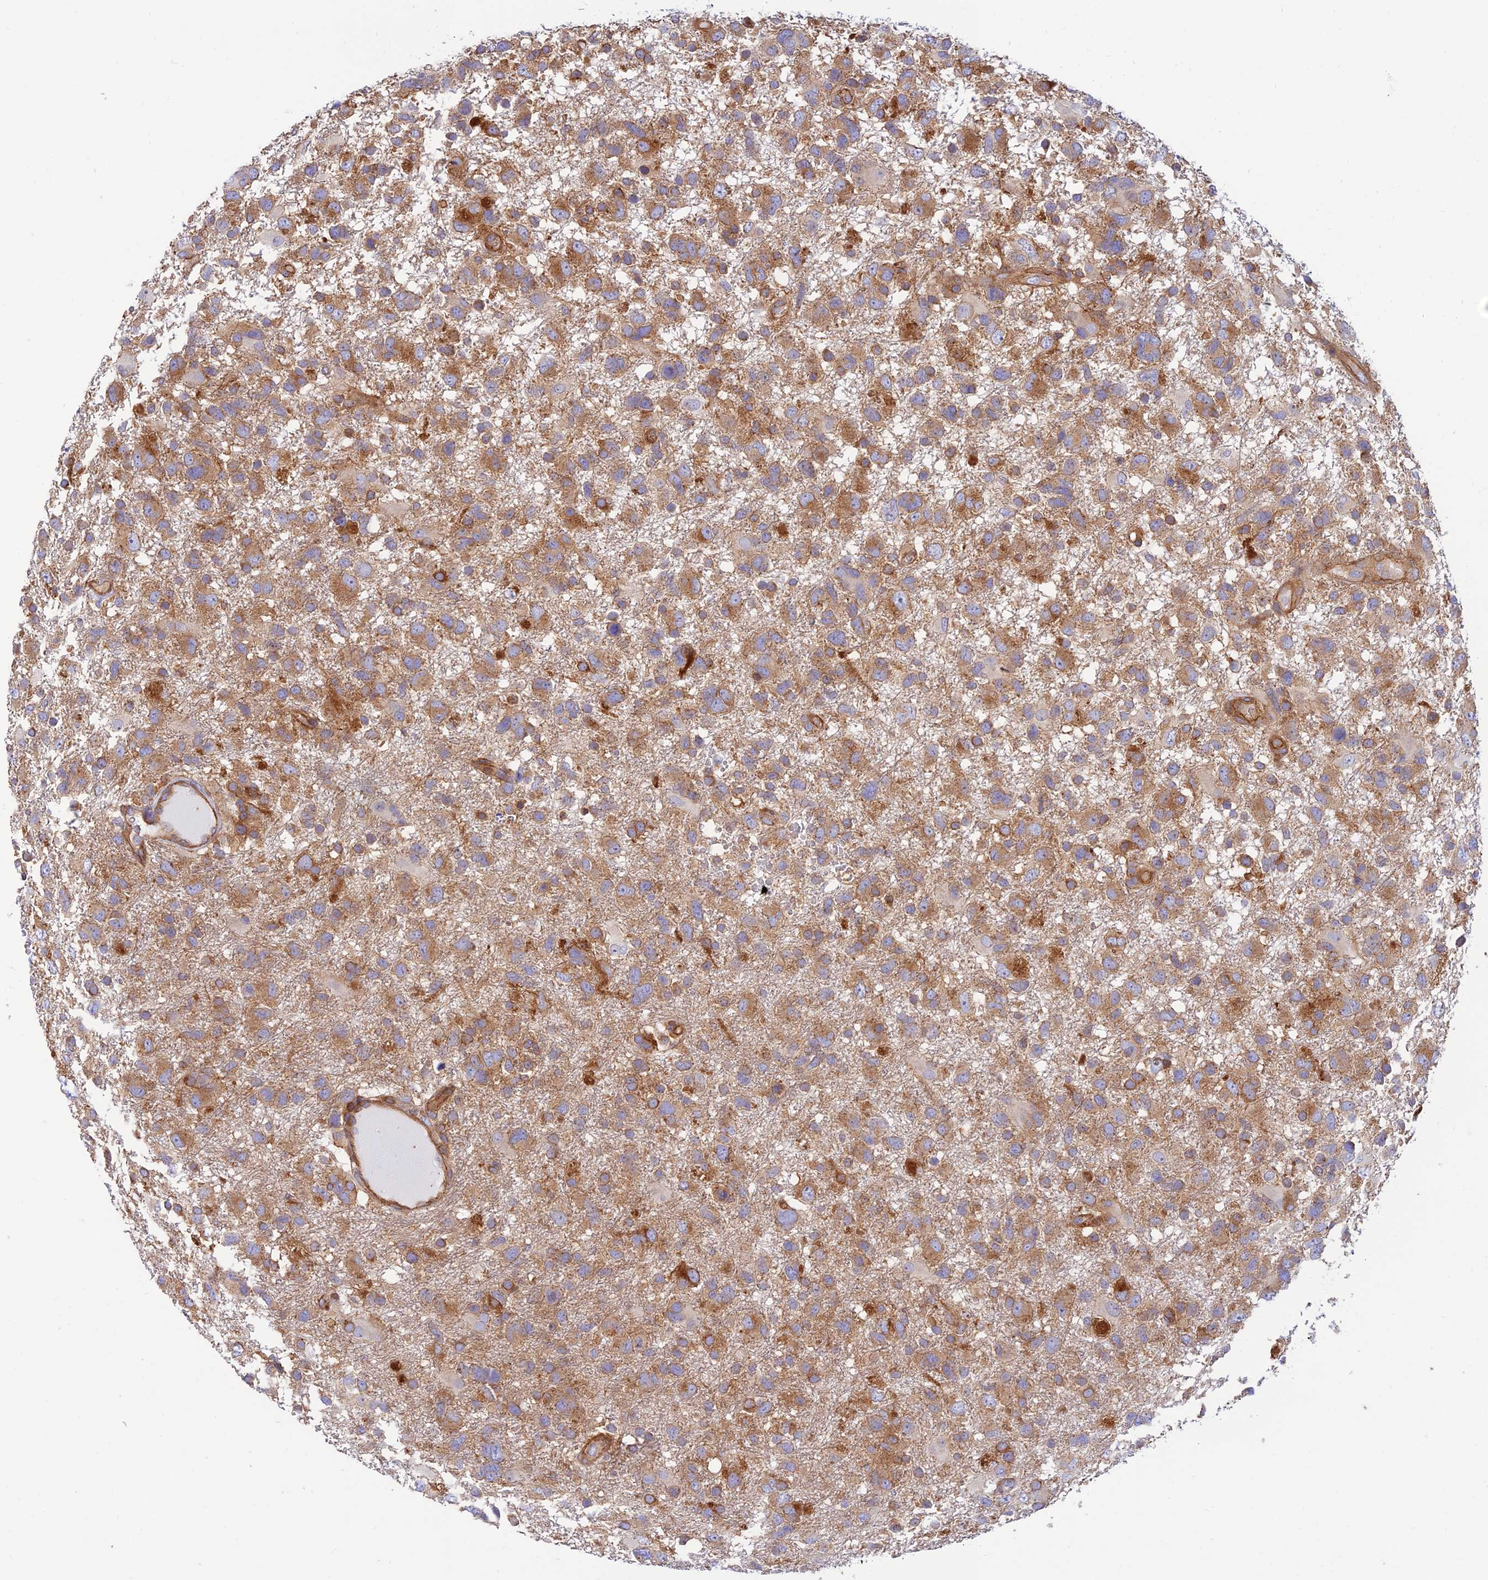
{"staining": {"intensity": "moderate", "quantity": ">75%", "location": "cytoplasmic/membranous"}, "tissue": "glioma", "cell_type": "Tumor cells", "image_type": "cancer", "snomed": [{"axis": "morphology", "description": "Glioma, malignant, High grade"}, {"axis": "topography", "description": "Brain"}], "caption": "DAB (3,3'-diaminobenzidine) immunohistochemical staining of human malignant glioma (high-grade) displays moderate cytoplasmic/membranous protein expression in approximately >75% of tumor cells.", "gene": "PPP1R12C", "patient": {"sex": "male", "age": 61}}